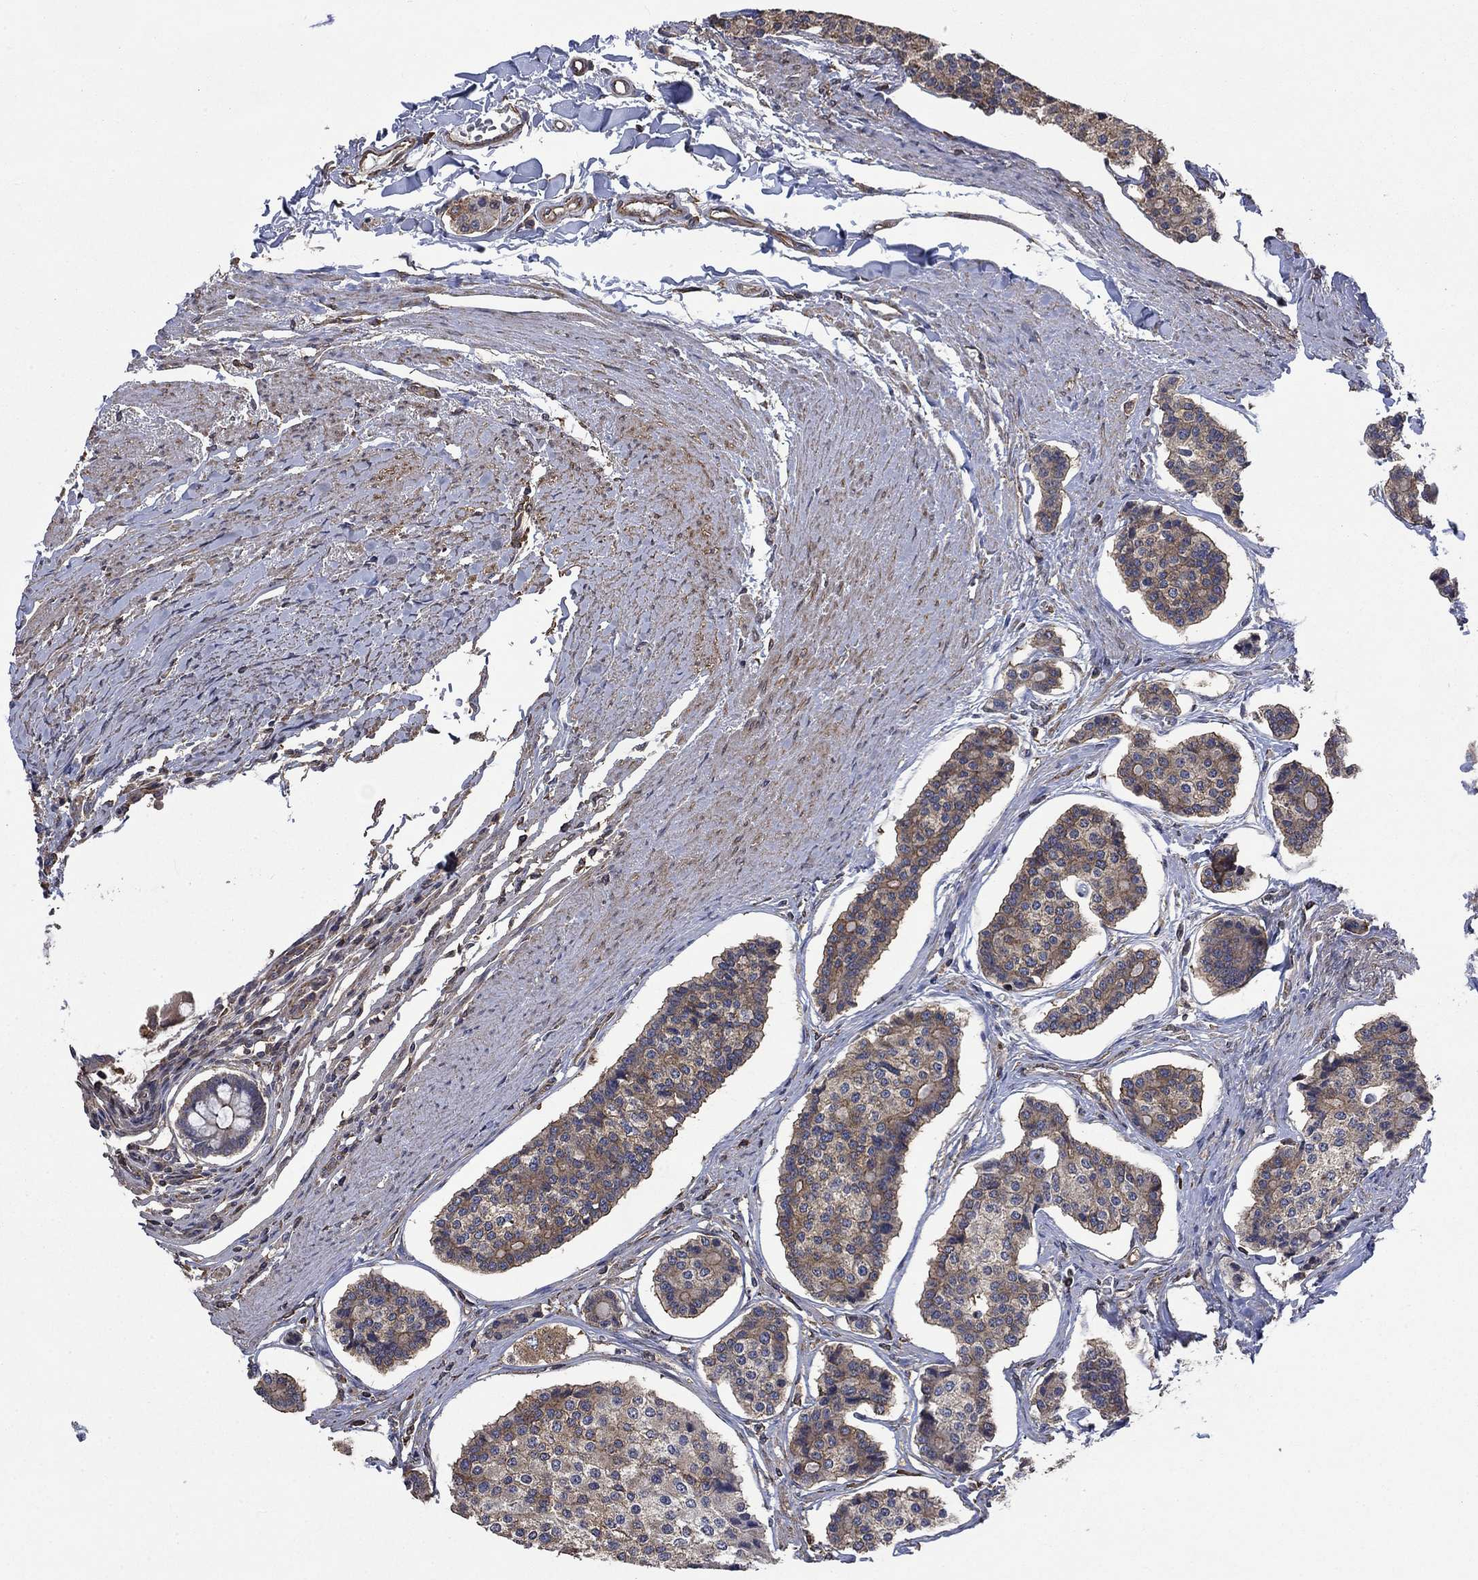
{"staining": {"intensity": "moderate", "quantity": "25%-75%", "location": "cytoplasmic/membranous"}, "tissue": "carcinoid", "cell_type": "Tumor cells", "image_type": "cancer", "snomed": [{"axis": "morphology", "description": "Carcinoid, malignant, NOS"}, {"axis": "topography", "description": "Small intestine"}], "caption": "Human malignant carcinoid stained with a protein marker demonstrates moderate staining in tumor cells.", "gene": "PDE3A", "patient": {"sex": "female", "age": 65}}